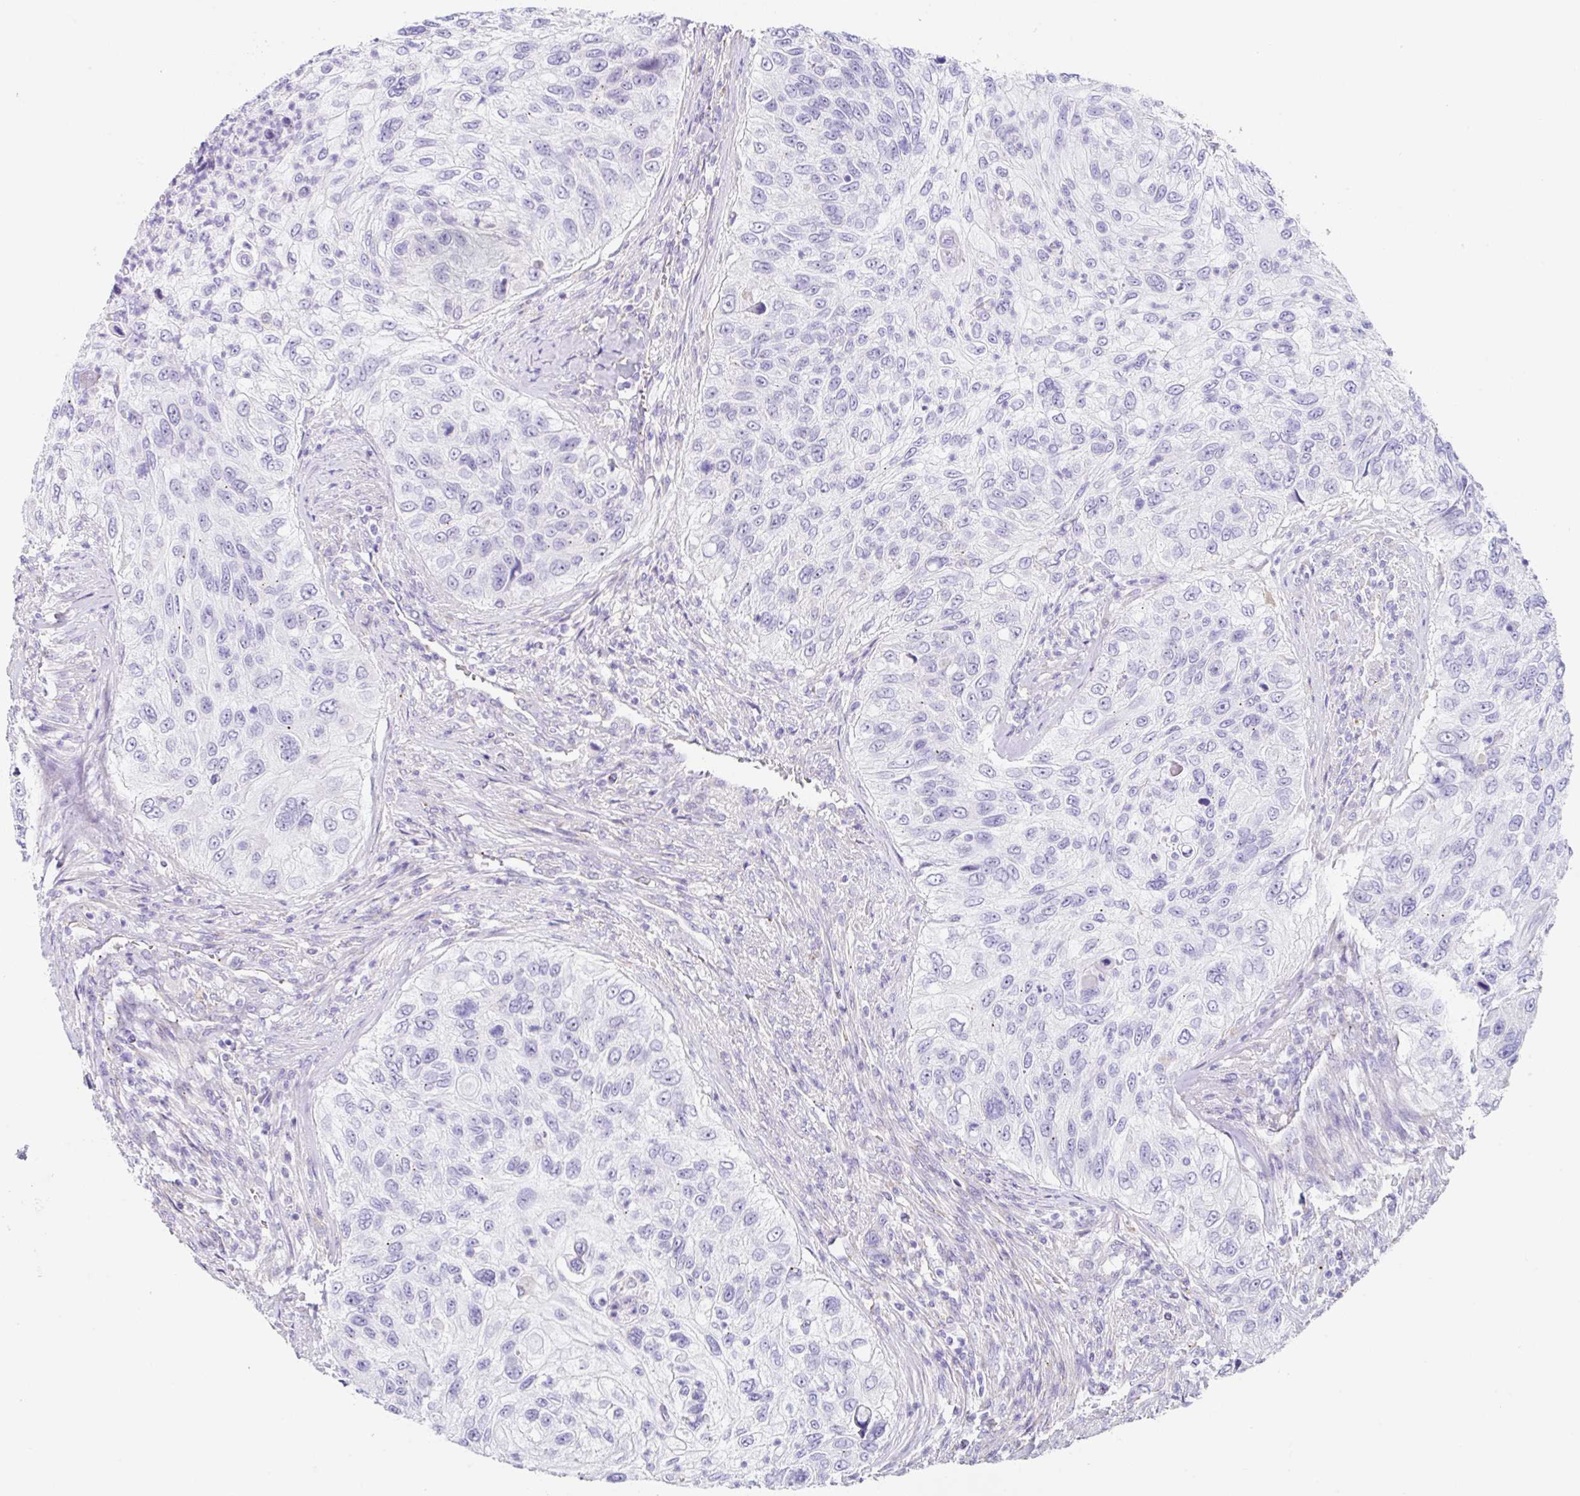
{"staining": {"intensity": "negative", "quantity": "none", "location": "none"}, "tissue": "urothelial cancer", "cell_type": "Tumor cells", "image_type": "cancer", "snomed": [{"axis": "morphology", "description": "Urothelial carcinoma, High grade"}, {"axis": "topography", "description": "Urinary bladder"}], "caption": "This is an IHC micrograph of urothelial cancer. There is no positivity in tumor cells.", "gene": "DKK4", "patient": {"sex": "female", "age": 60}}